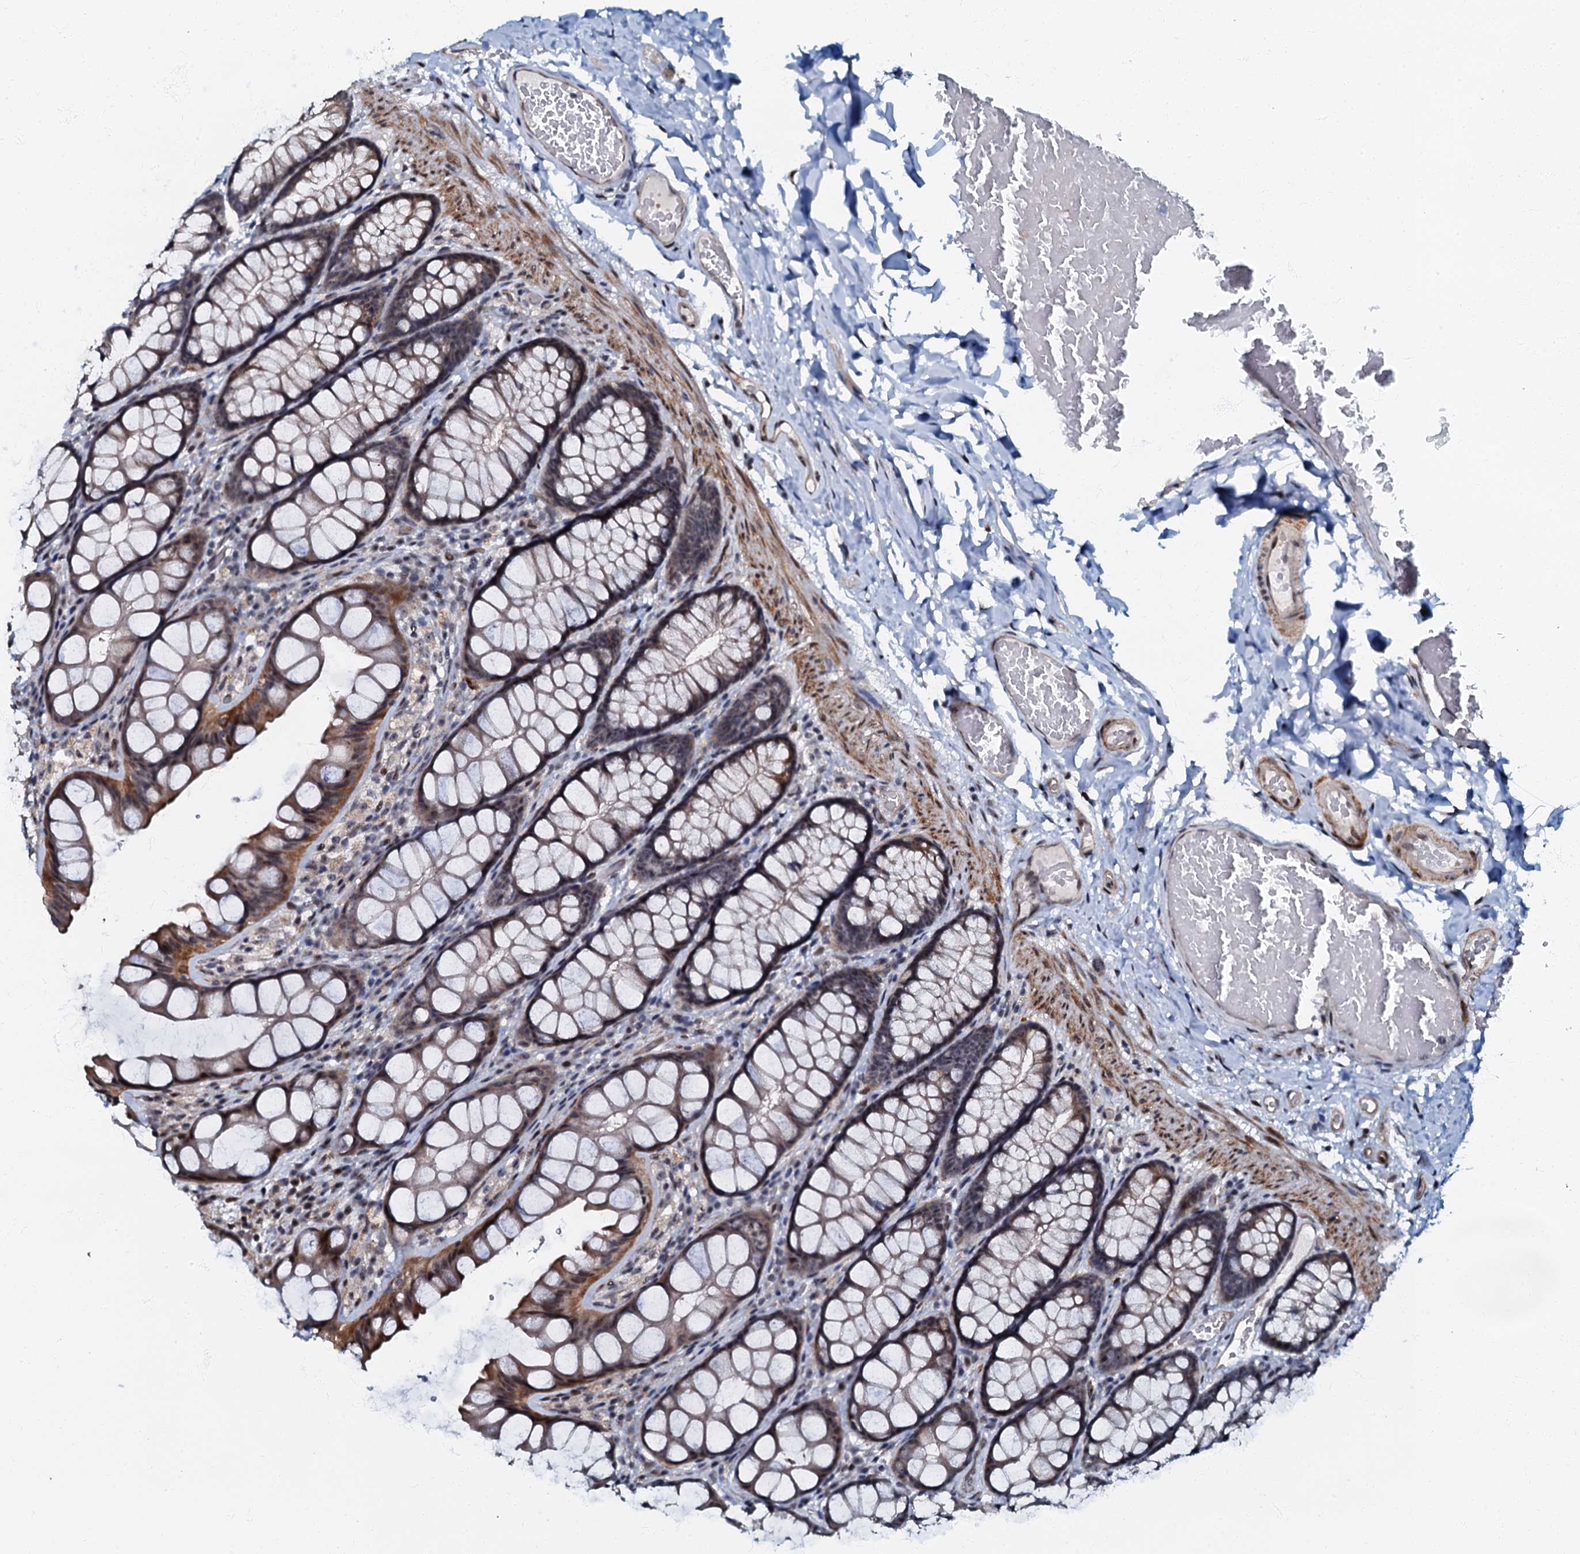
{"staining": {"intensity": "moderate", "quantity": ">75%", "location": "cytoplasmic/membranous,nuclear"}, "tissue": "colon", "cell_type": "Endothelial cells", "image_type": "normal", "snomed": [{"axis": "morphology", "description": "Normal tissue, NOS"}, {"axis": "topography", "description": "Colon"}], "caption": "IHC (DAB) staining of benign human colon reveals moderate cytoplasmic/membranous,nuclear protein staining in about >75% of endothelial cells. (DAB IHC, brown staining for protein, blue staining for nuclei).", "gene": "OLAH", "patient": {"sex": "male", "age": 47}}